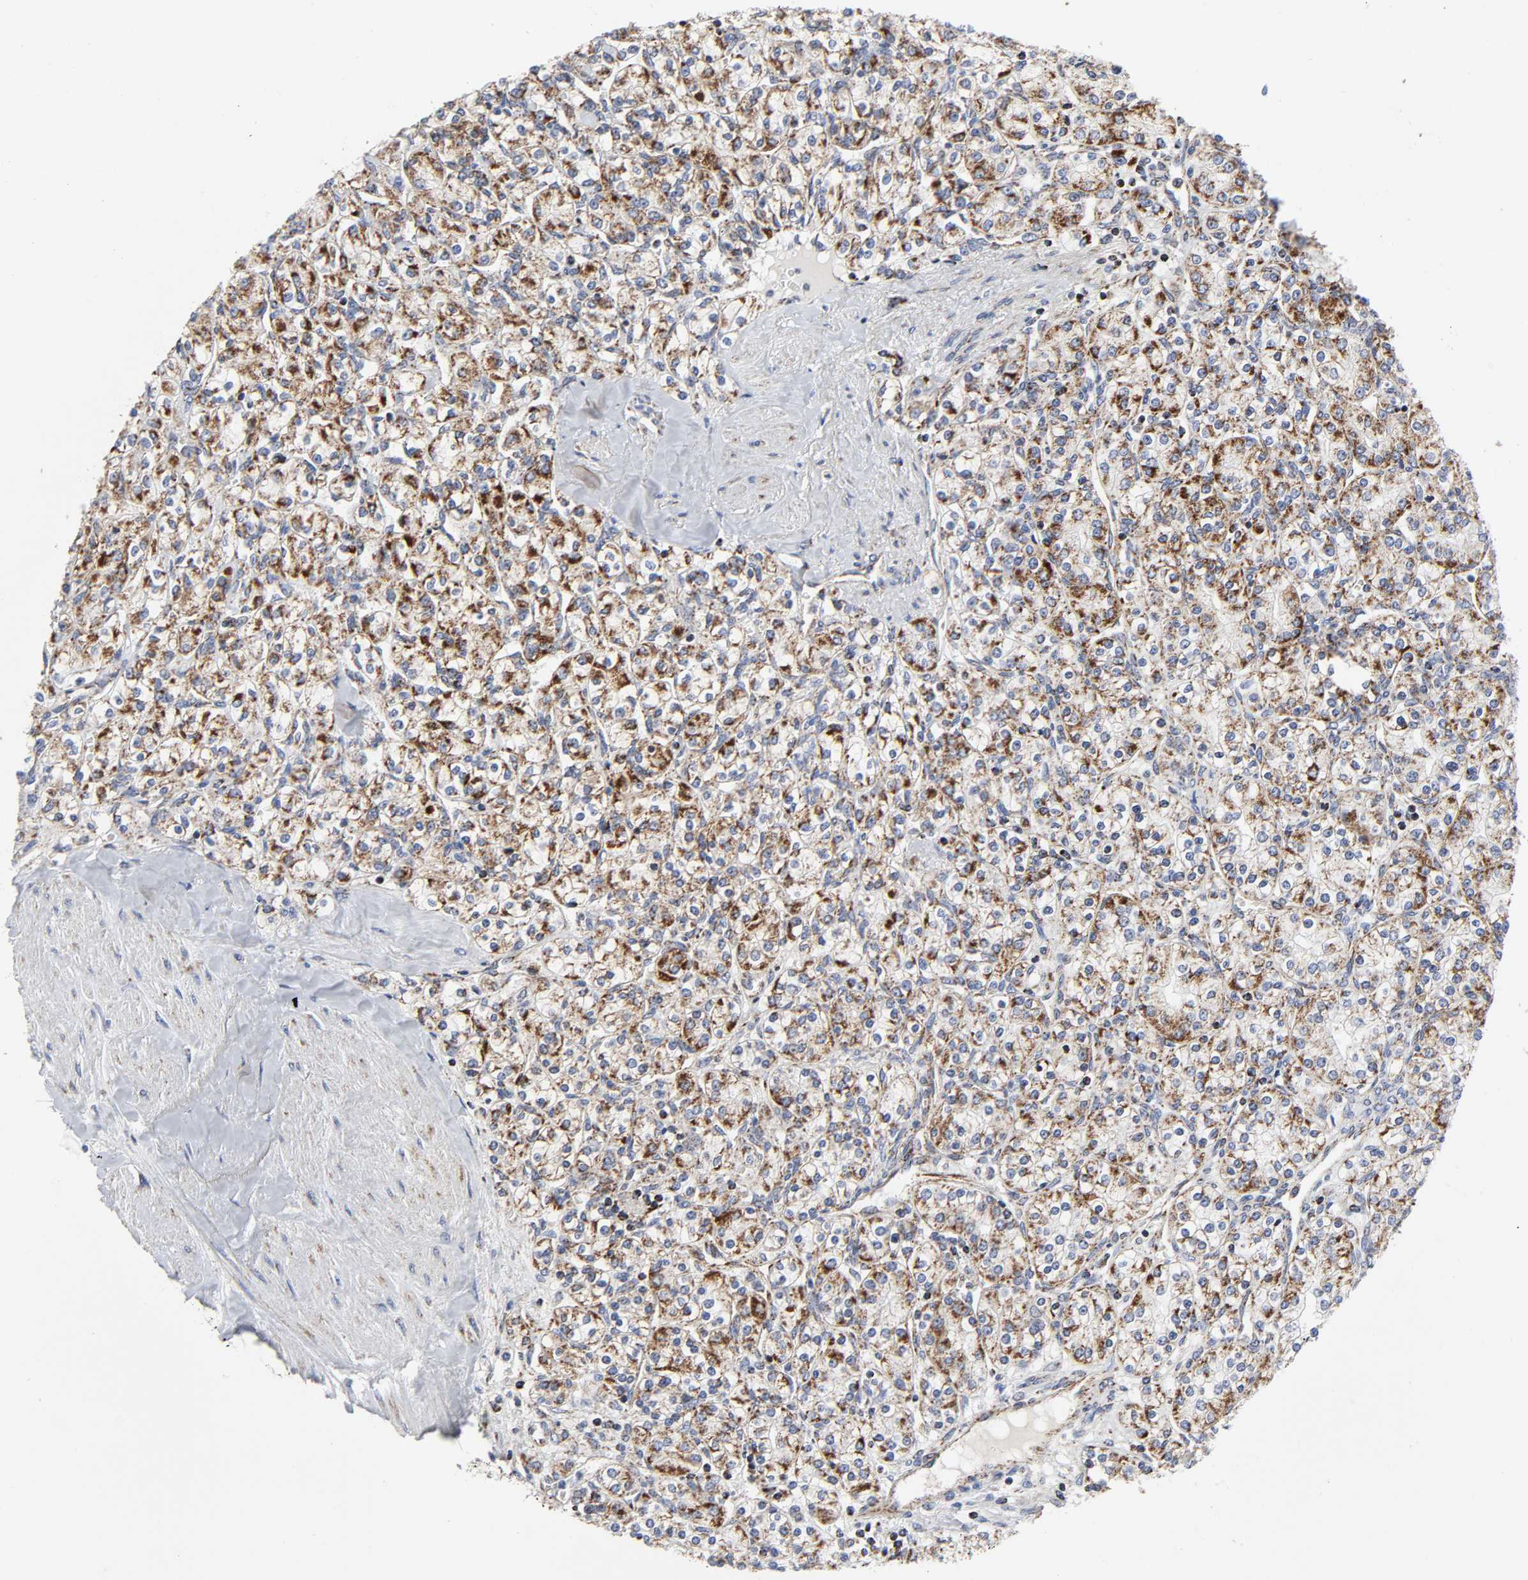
{"staining": {"intensity": "moderate", "quantity": ">75%", "location": "cytoplasmic/membranous"}, "tissue": "renal cancer", "cell_type": "Tumor cells", "image_type": "cancer", "snomed": [{"axis": "morphology", "description": "Adenocarcinoma, NOS"}, {"axis": "topography", "description": "Kidney"}], "caption": "Brown immunohistochemical staining in adenocarcinoma (renal) reveals moderate cytoplasmic/membranous positivity in about >75% of tumor cells.", "gene": "AOPEP", "patient": {"sex": "male", "age": 77}}